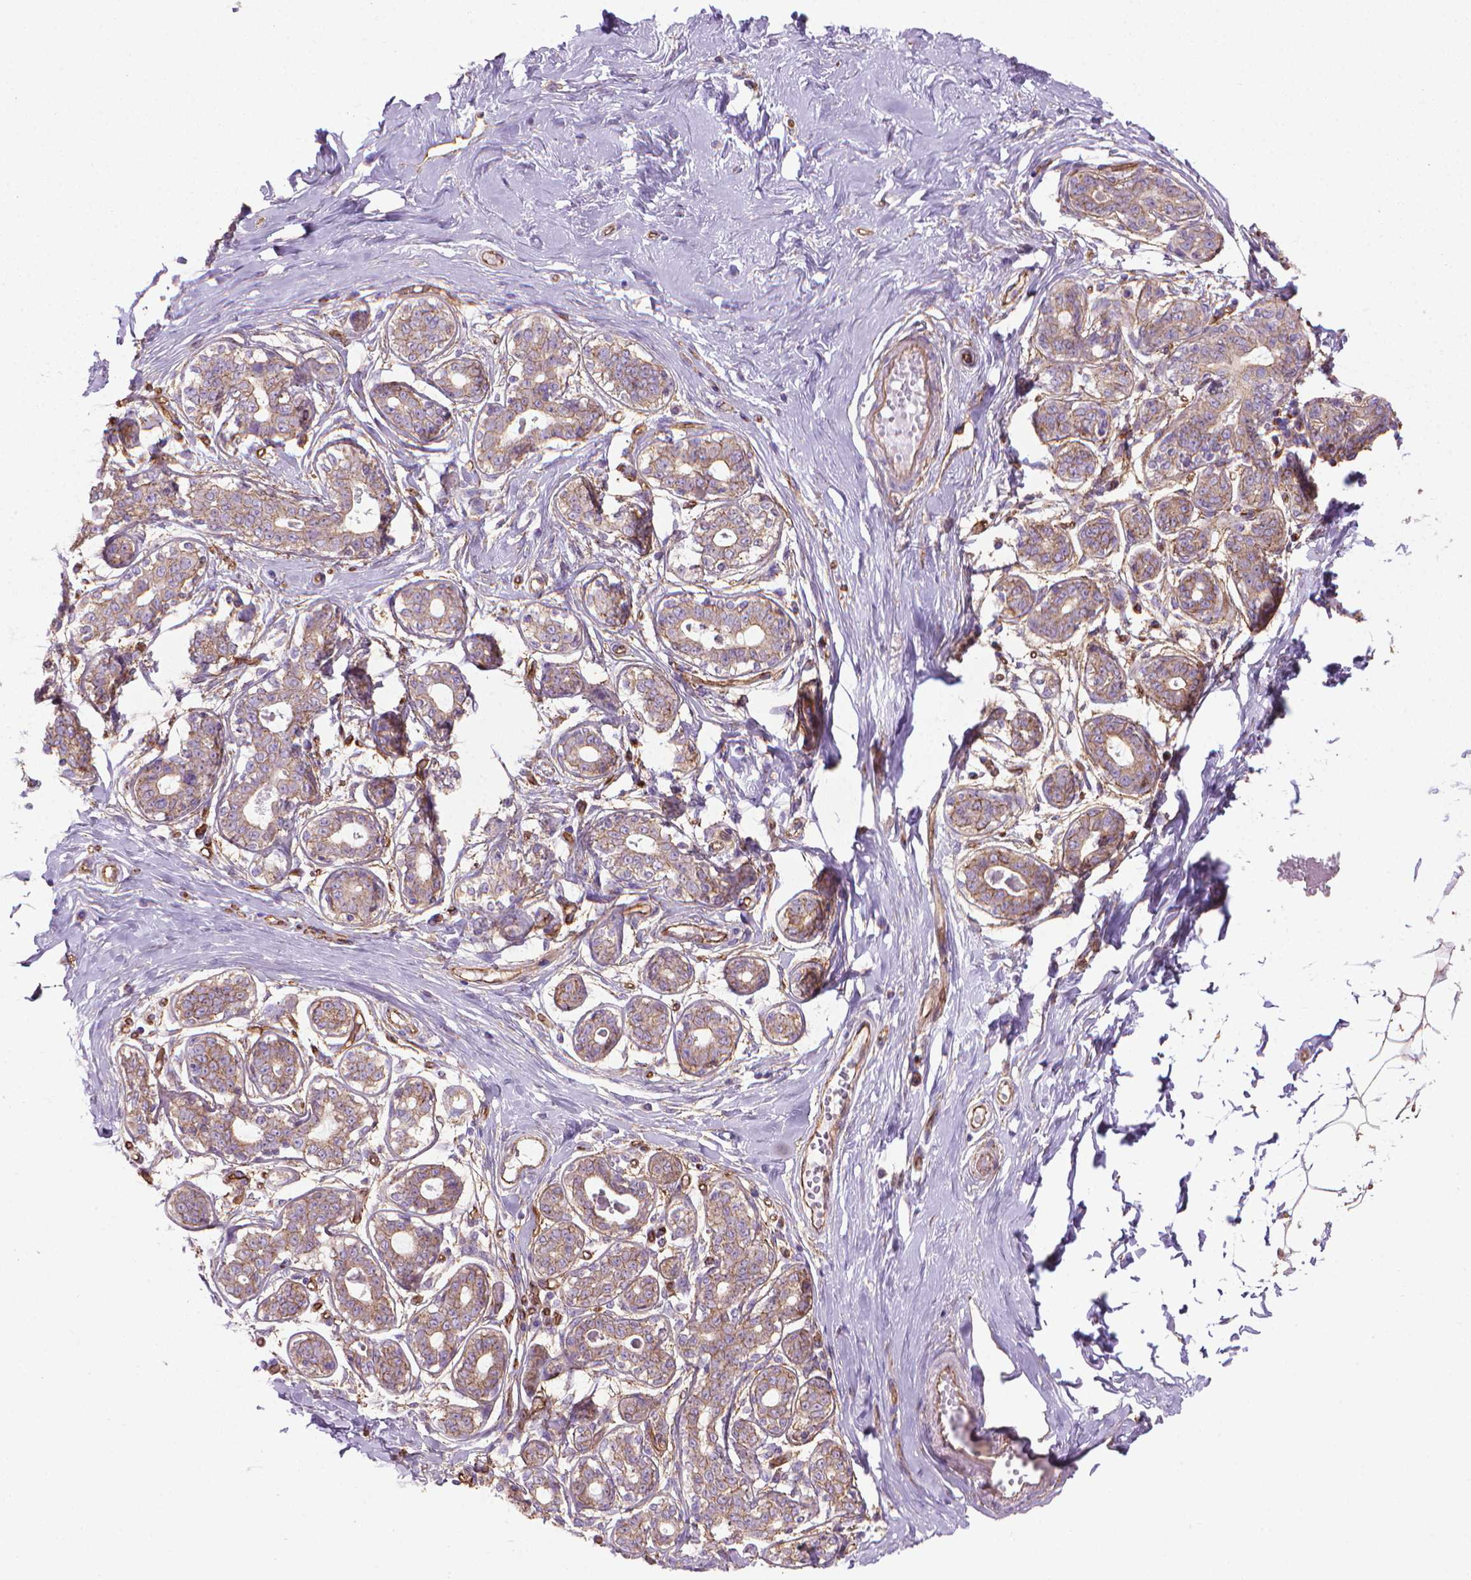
{"staining": {"intensity": "negative", "quantity": "none", "location": "none"}, "tissue": "breast", "cell_type": "Adipocytes", "image_type": "normal", "snomed": [{"axis": "morphology", "description": "Normal tissue, NOS"}, {"axis": "topography", "description": "Skin"}, {"axis": "topography", "description": "Breast"}], "caption": "IHC histopathology image of normal human breast stained for a protein (brown), which displays no positivity in adipocytes. (Brightfield microscopy of DAB (3,3'-diaminobenzidine) IHC at high magnification).", "gene": "TENT5A", "patient": {"sex": "female", "age": 43}}